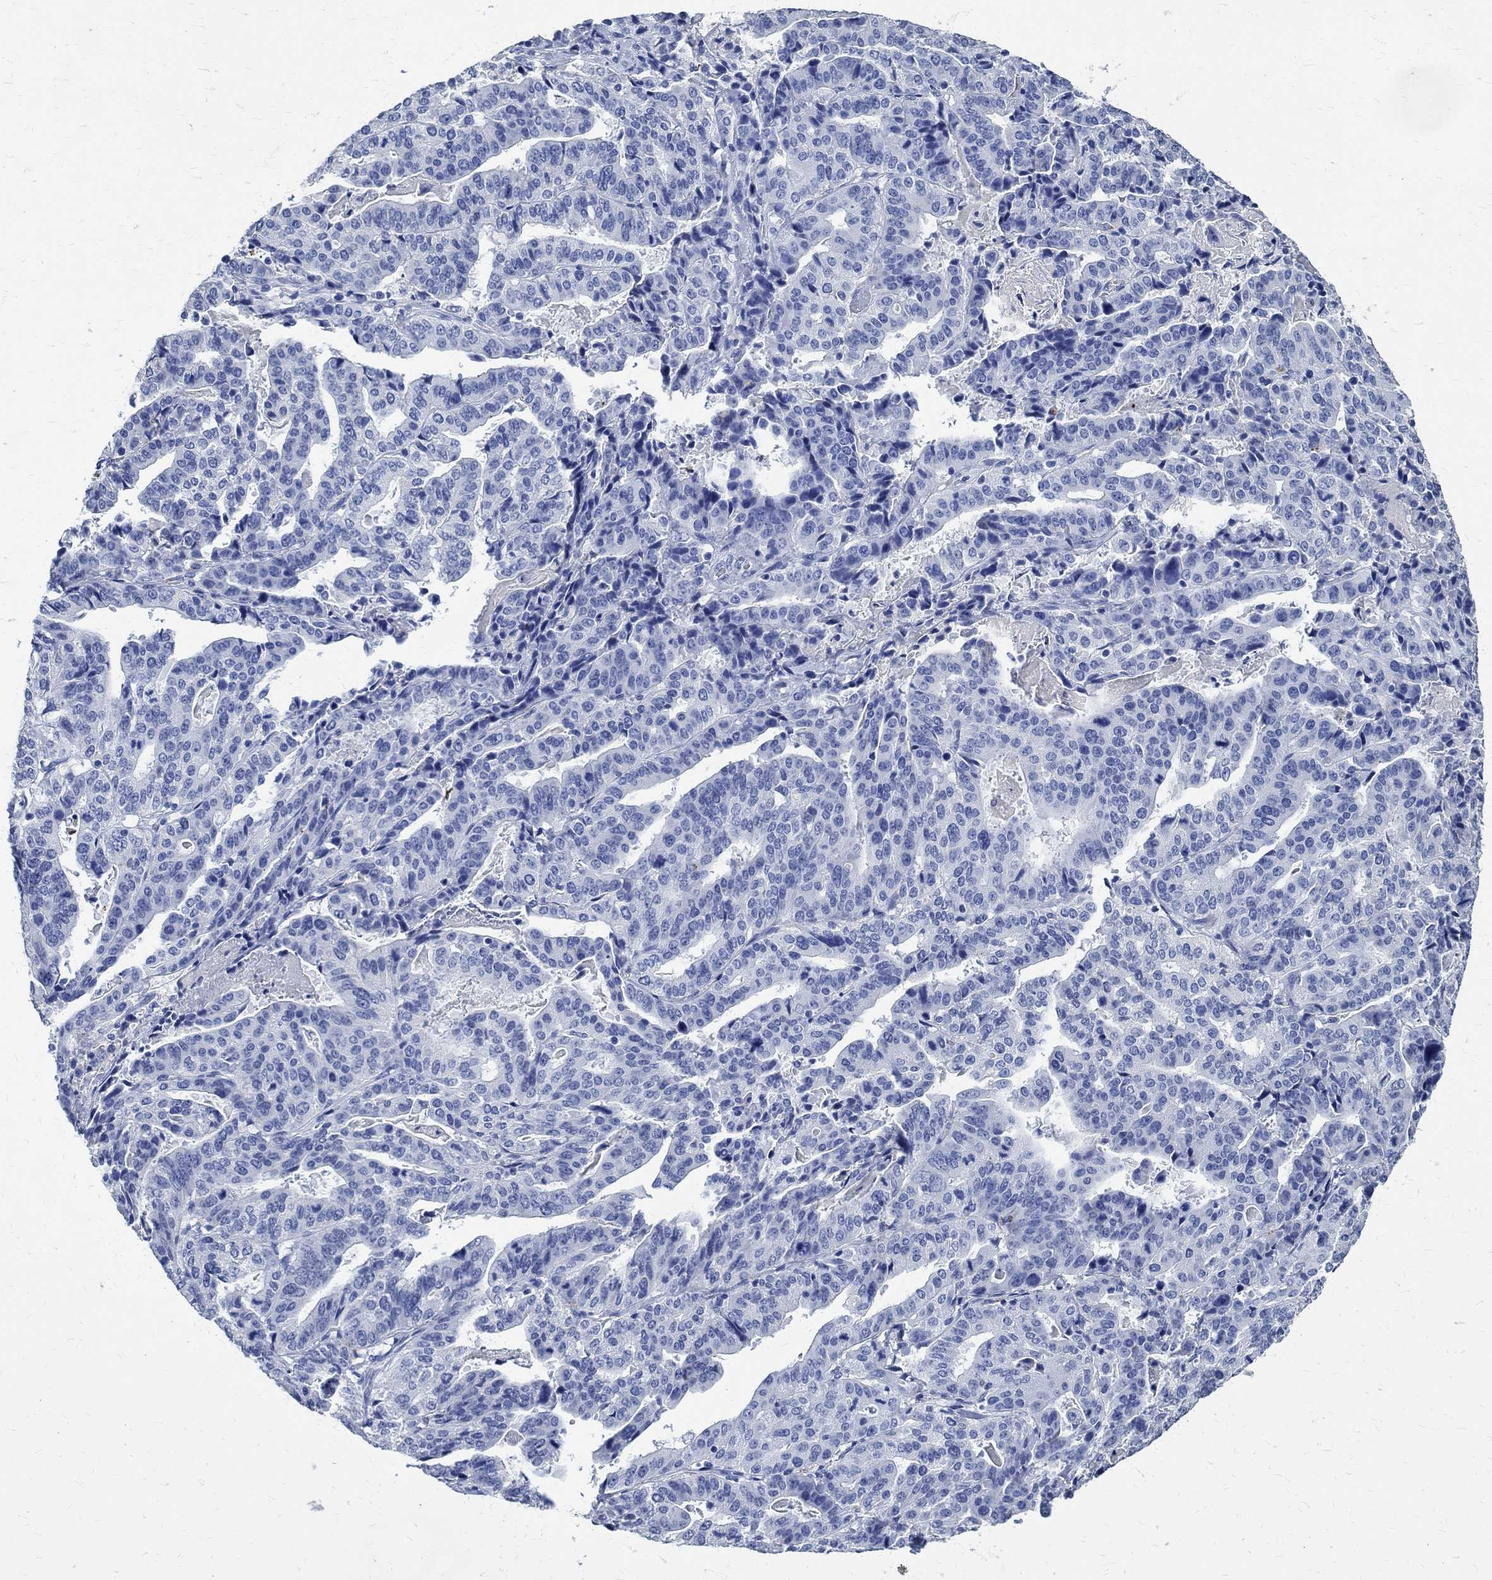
{"staining": {"intensity": "negative", "quantity": "none", "location": "none"}, "tissue": "stomach cancer", "cell_type": "Tumor cells", "image_type": "cancer", "snomed": [{"axis": "morphology", "description": "Adenocarcinoma, NOS"}, {"axis": "topography", "description": "Stomach"}], "caption": "Histopathology image shows no protein positivity in tumor cells of stomach adenocarcinoma tissue.", "gene": "TMEM221", "patient": {"sex": "male", "age": 48}}